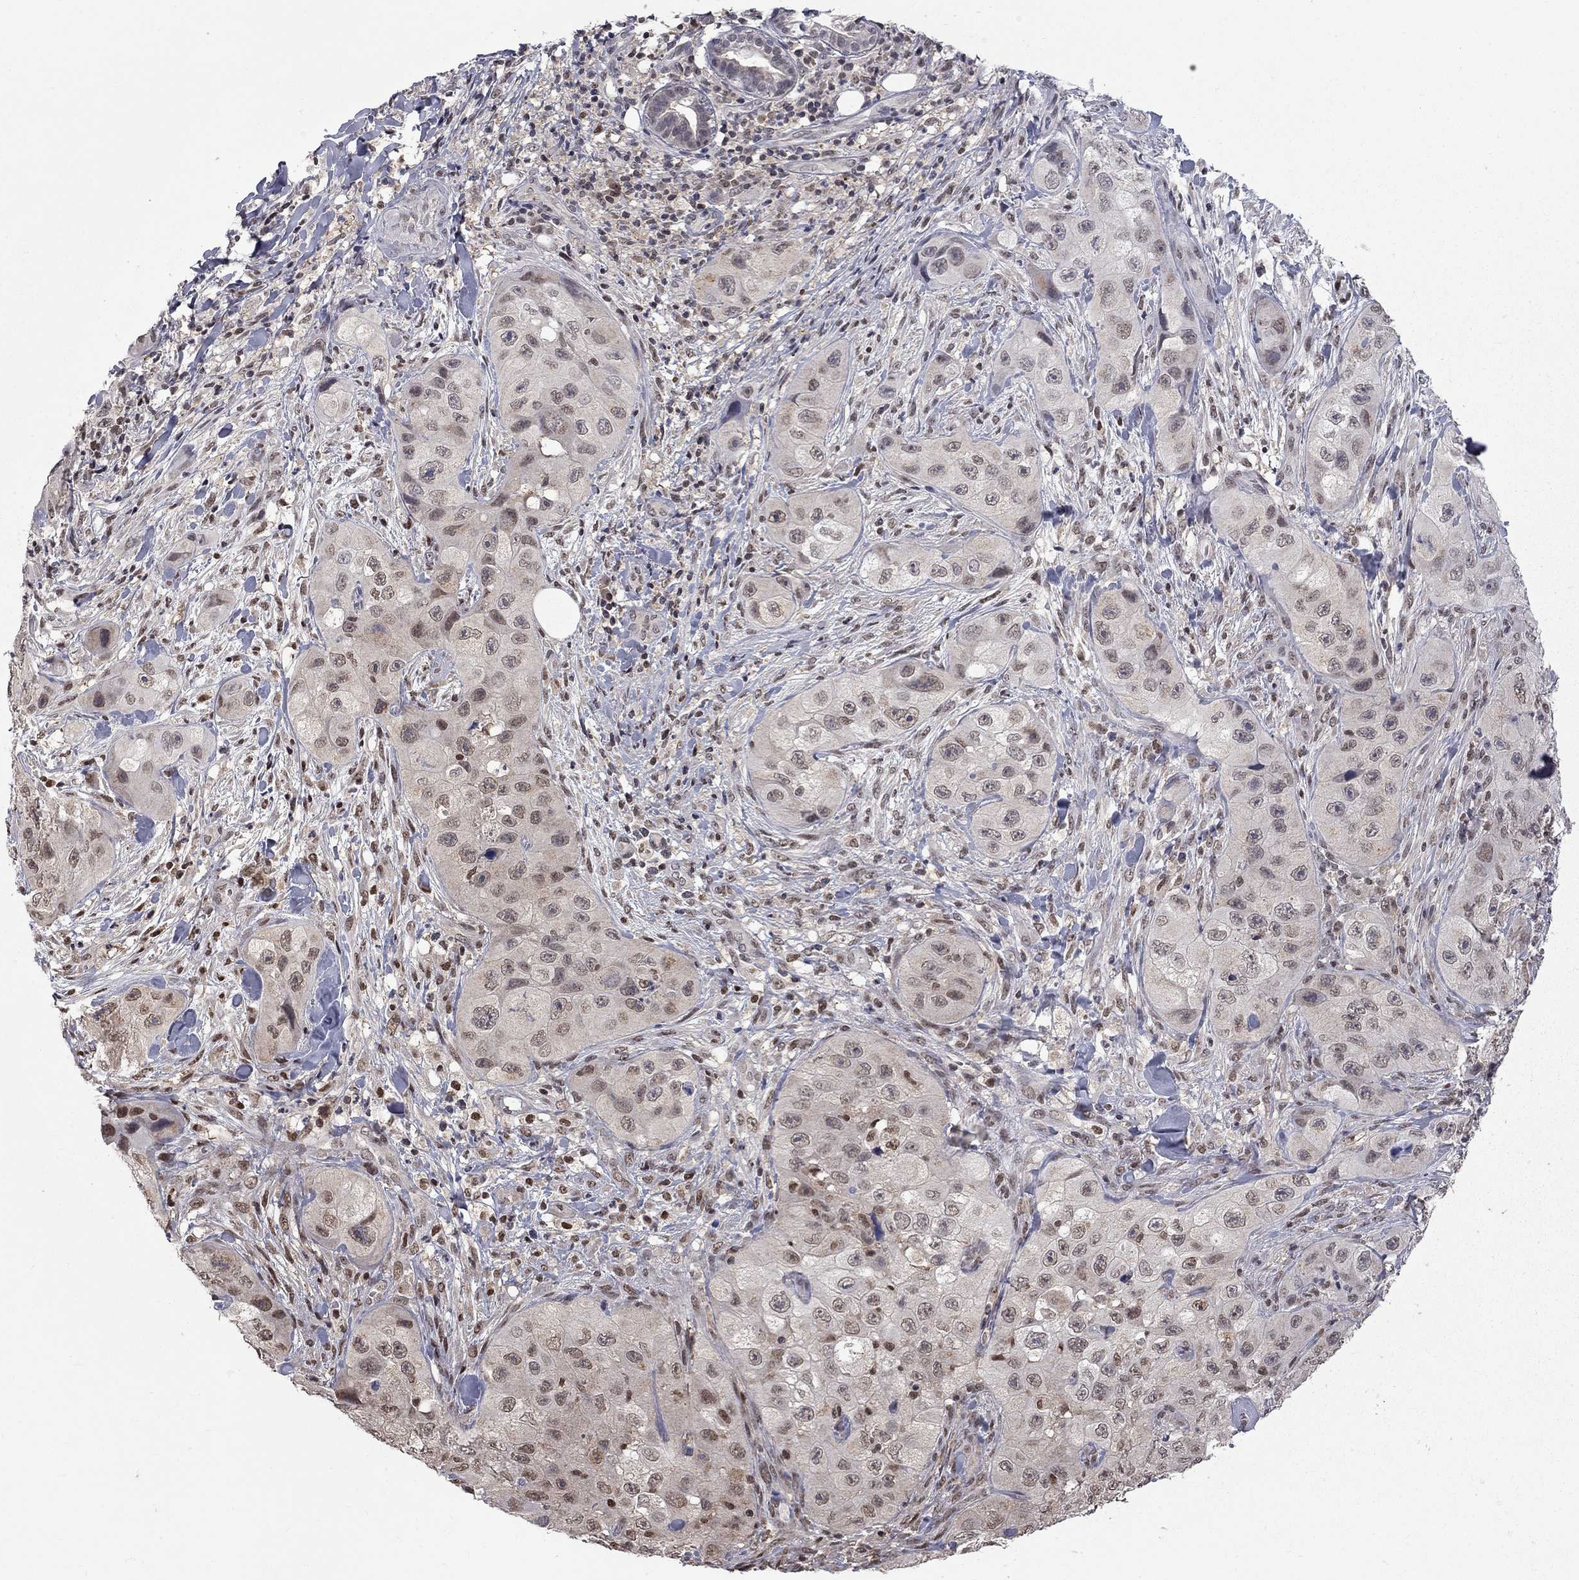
{"staining": {"intensity": "weak", "quantity": "<25%", "location": "nuclear"}, "tissue": "skin cancer", "cell_type": "Tumor cells", "image_type": "cancer", "snomed": [{"axis": "morphology", "description": "Squamous cell carcinoma, NOS"}, {"axis": "topography", "description": "Skin"}, {"axis": "topography", "description": "Subcutis"}], "caption": "Immunohistochemical staining of human squamous cell carcinoma (skin) reveals no significant staining in tumor cells.", "gene": "RFWD3", "patient": {"sex": "male", "age": 73}}